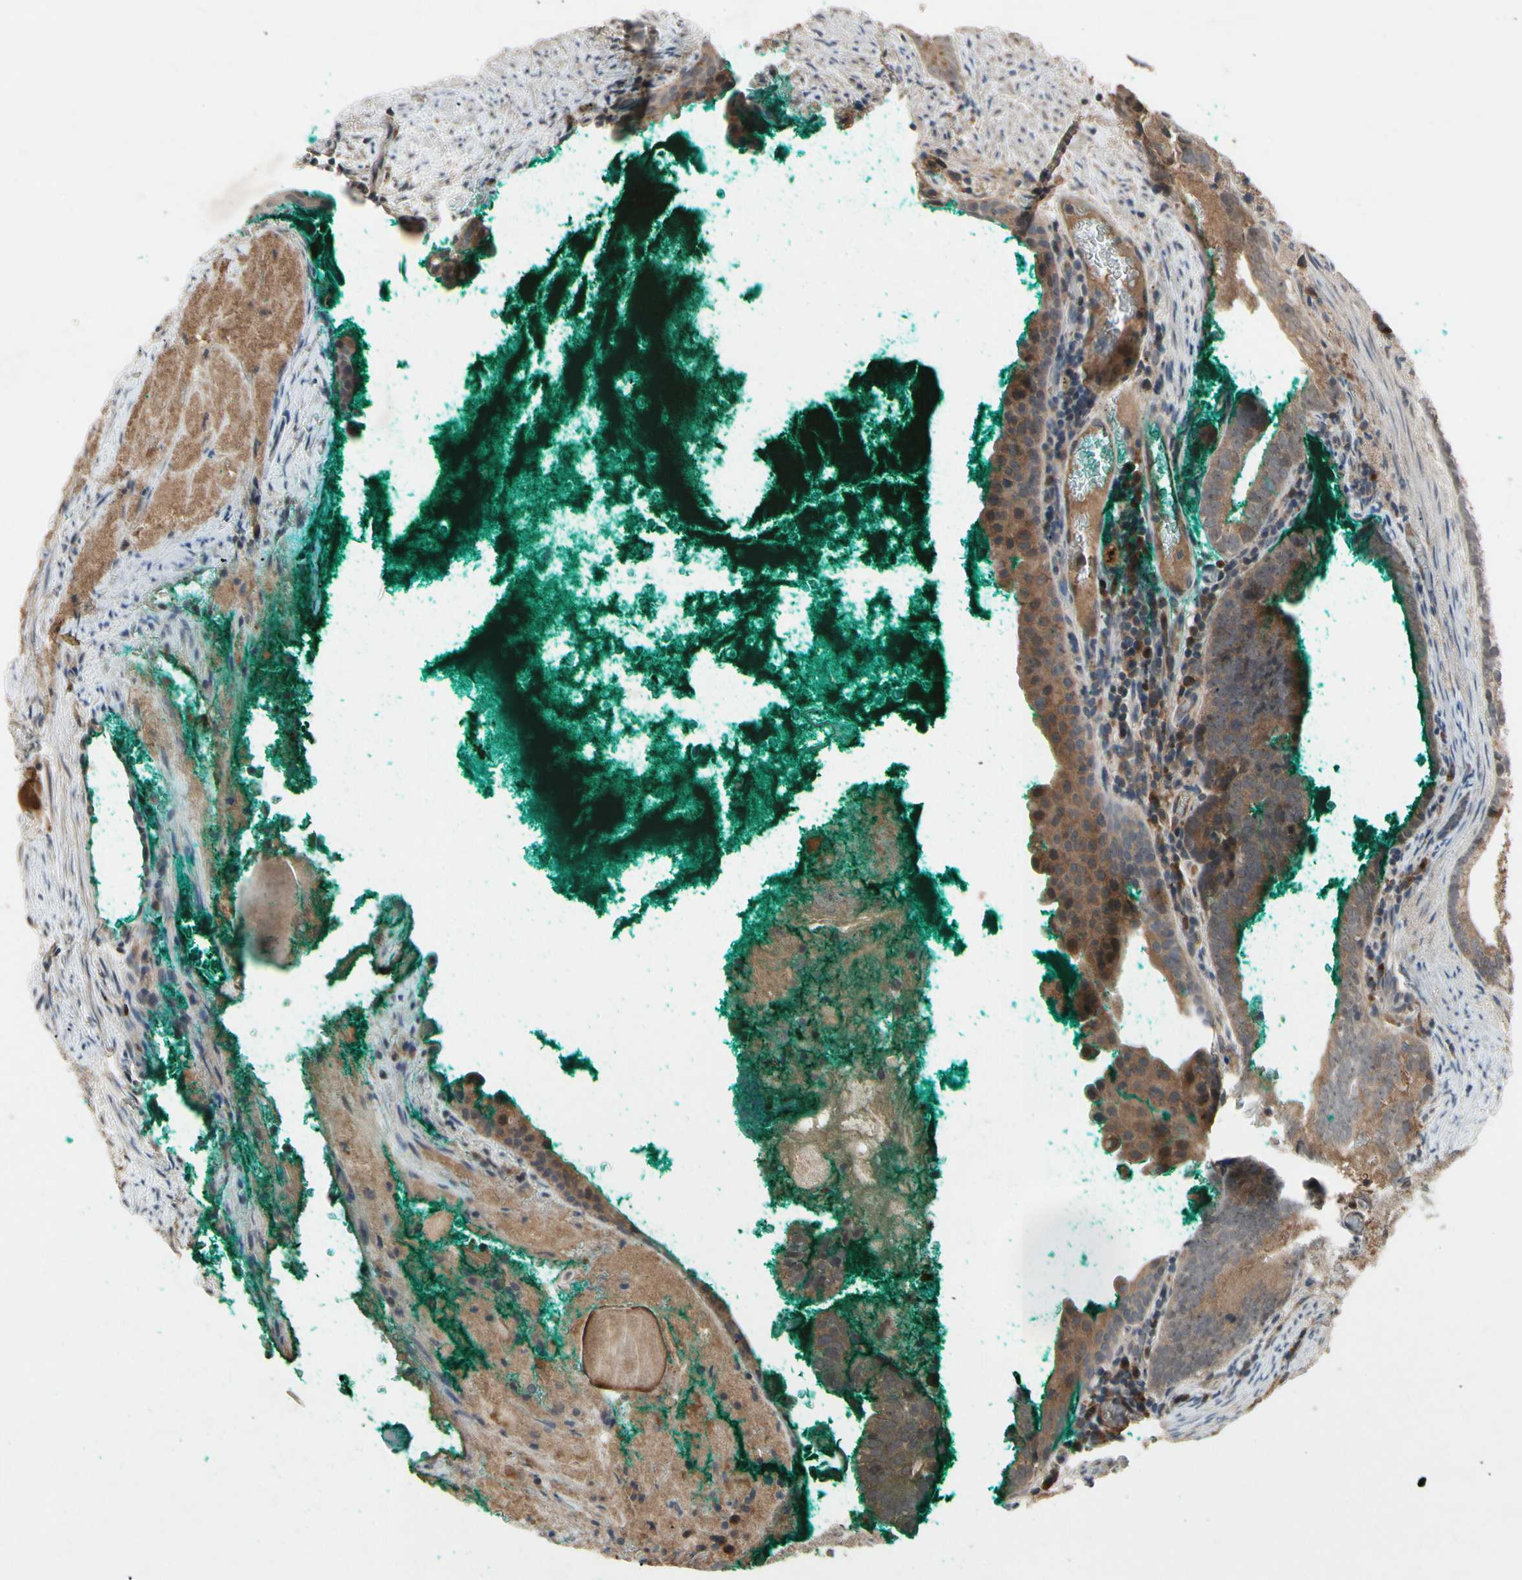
{"staining": {"intensity": "moderate", "quantity": ">75%", "location": "cytoplasmic/membranous"}, "tissue": "prostate cancer", "cell_type": "Tumor cells", "image_type": "cancer", "snomed": [{"axis": "morphology", "description": "Adenocarcinoma, High grade"}, {"axis": "topography", "description": "Prostate"}], "caption": "An immunohistochemistry image of tumor tissue is shown. Protein staining in brown highlights moderate cytoplasmic/membranous positivity in high-grade adenocarcinoma (prostate) within tumor cells. (DAB (3,3'-diaminobenzidine) IHC, brown staining for protein, blue staining for nuclei).", "gene": "NSF", "patient": {"sex": "male", "age": 66}}